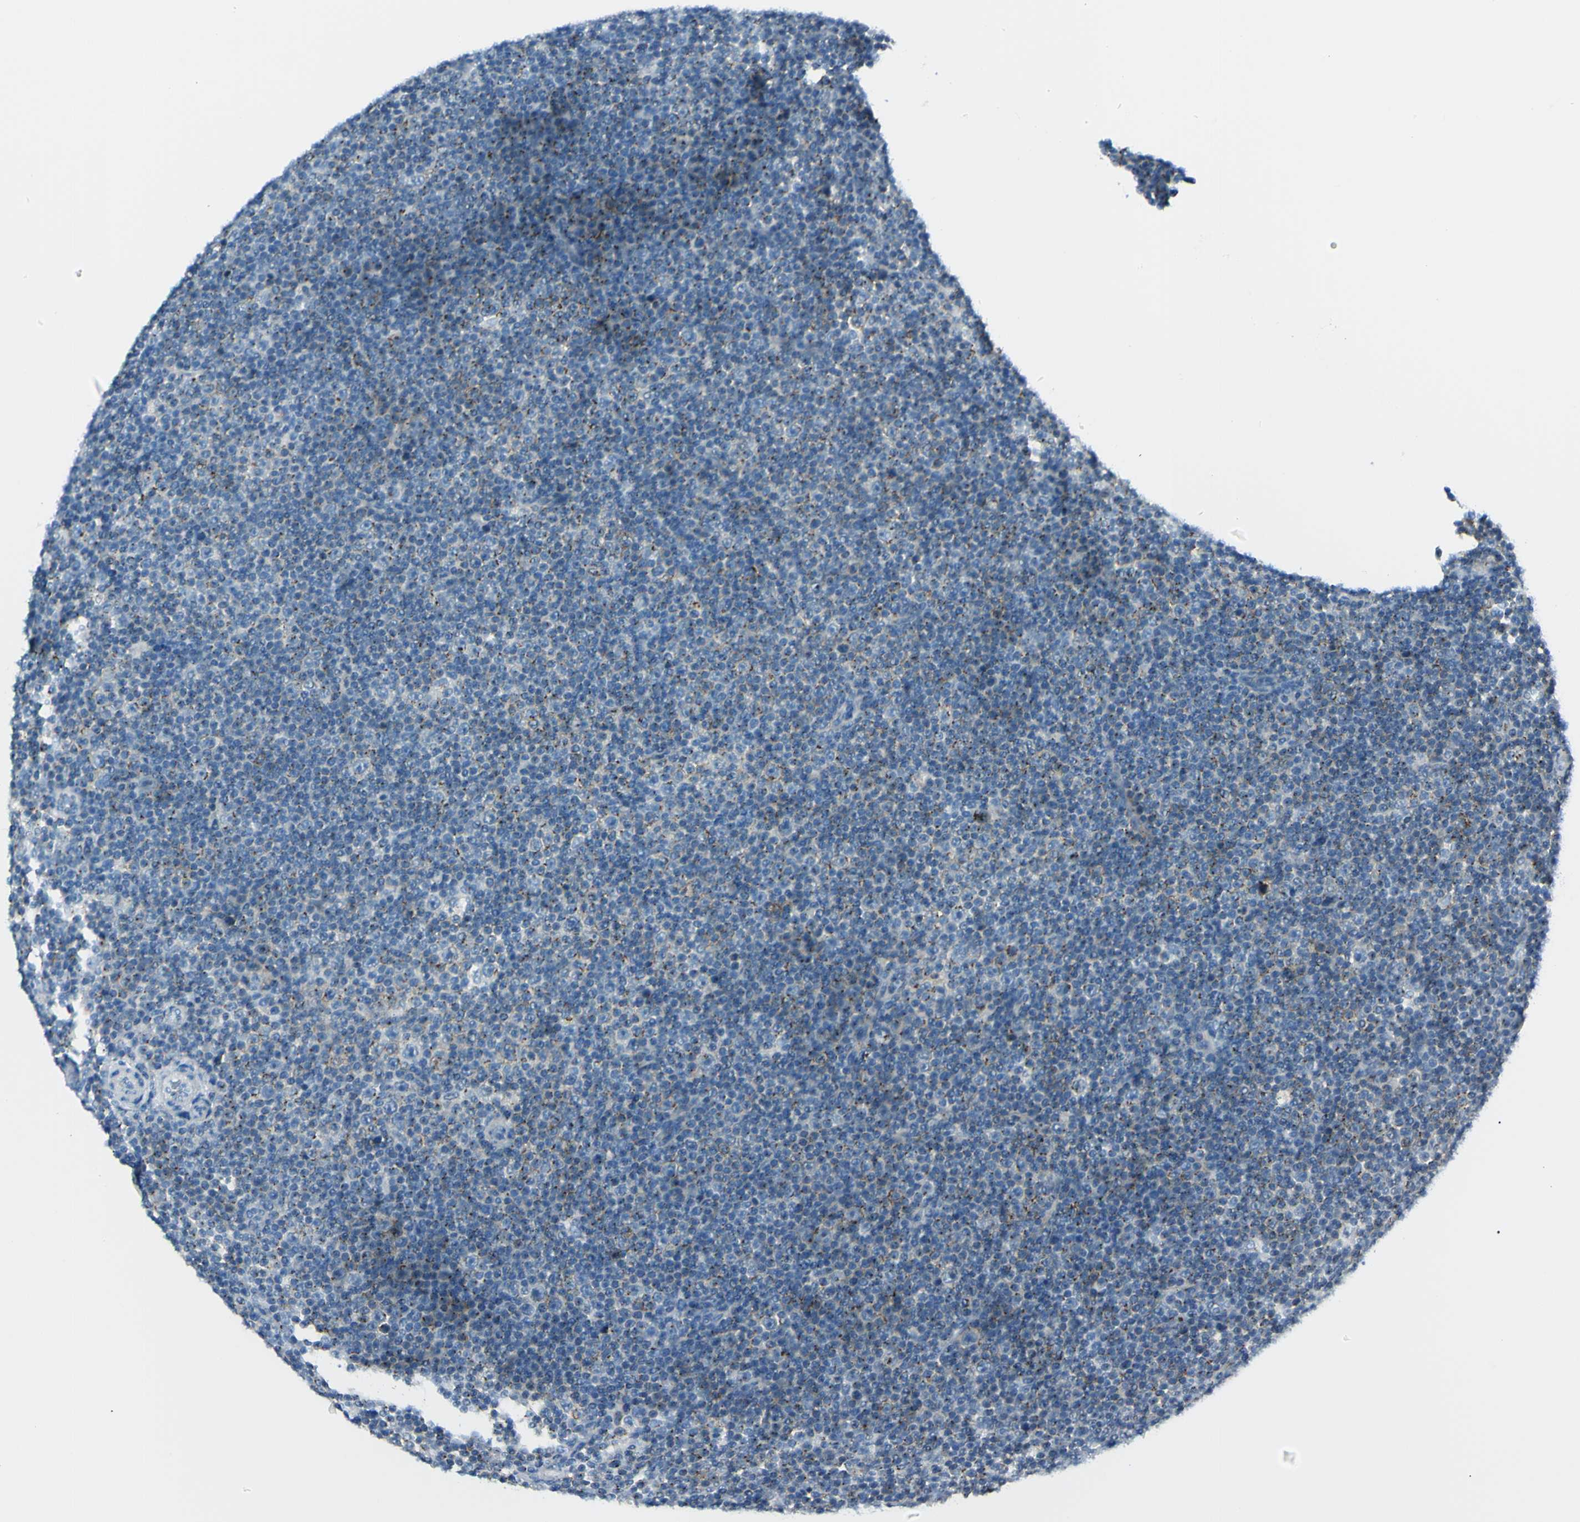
{"staining": {"intensity": "weak", "quantity": "25%-75%", "location": "cytoplasmic/membranous"}, "tissue": "lymphoma", "cell_type": "Tumor cells", "image_type": "cancer", "snomed": [{"axis": "morphology", "description": "Malignant lymphoma, non-Hodgkin's type, Low grade"}, {"axis": "topography", "description": "Lymph node"}], "caption": "The immunohistochemical stain highlights weak cytoplasmic/membranous staining in tumor cells of malignant lymphoma, non-Hodgkin's type (low-grade) tissue. (Brightfield microscopy of DAB IHC at high magnification).", "gene": "B4GALT1", "patient": {"sex": "female", "age": 67}}